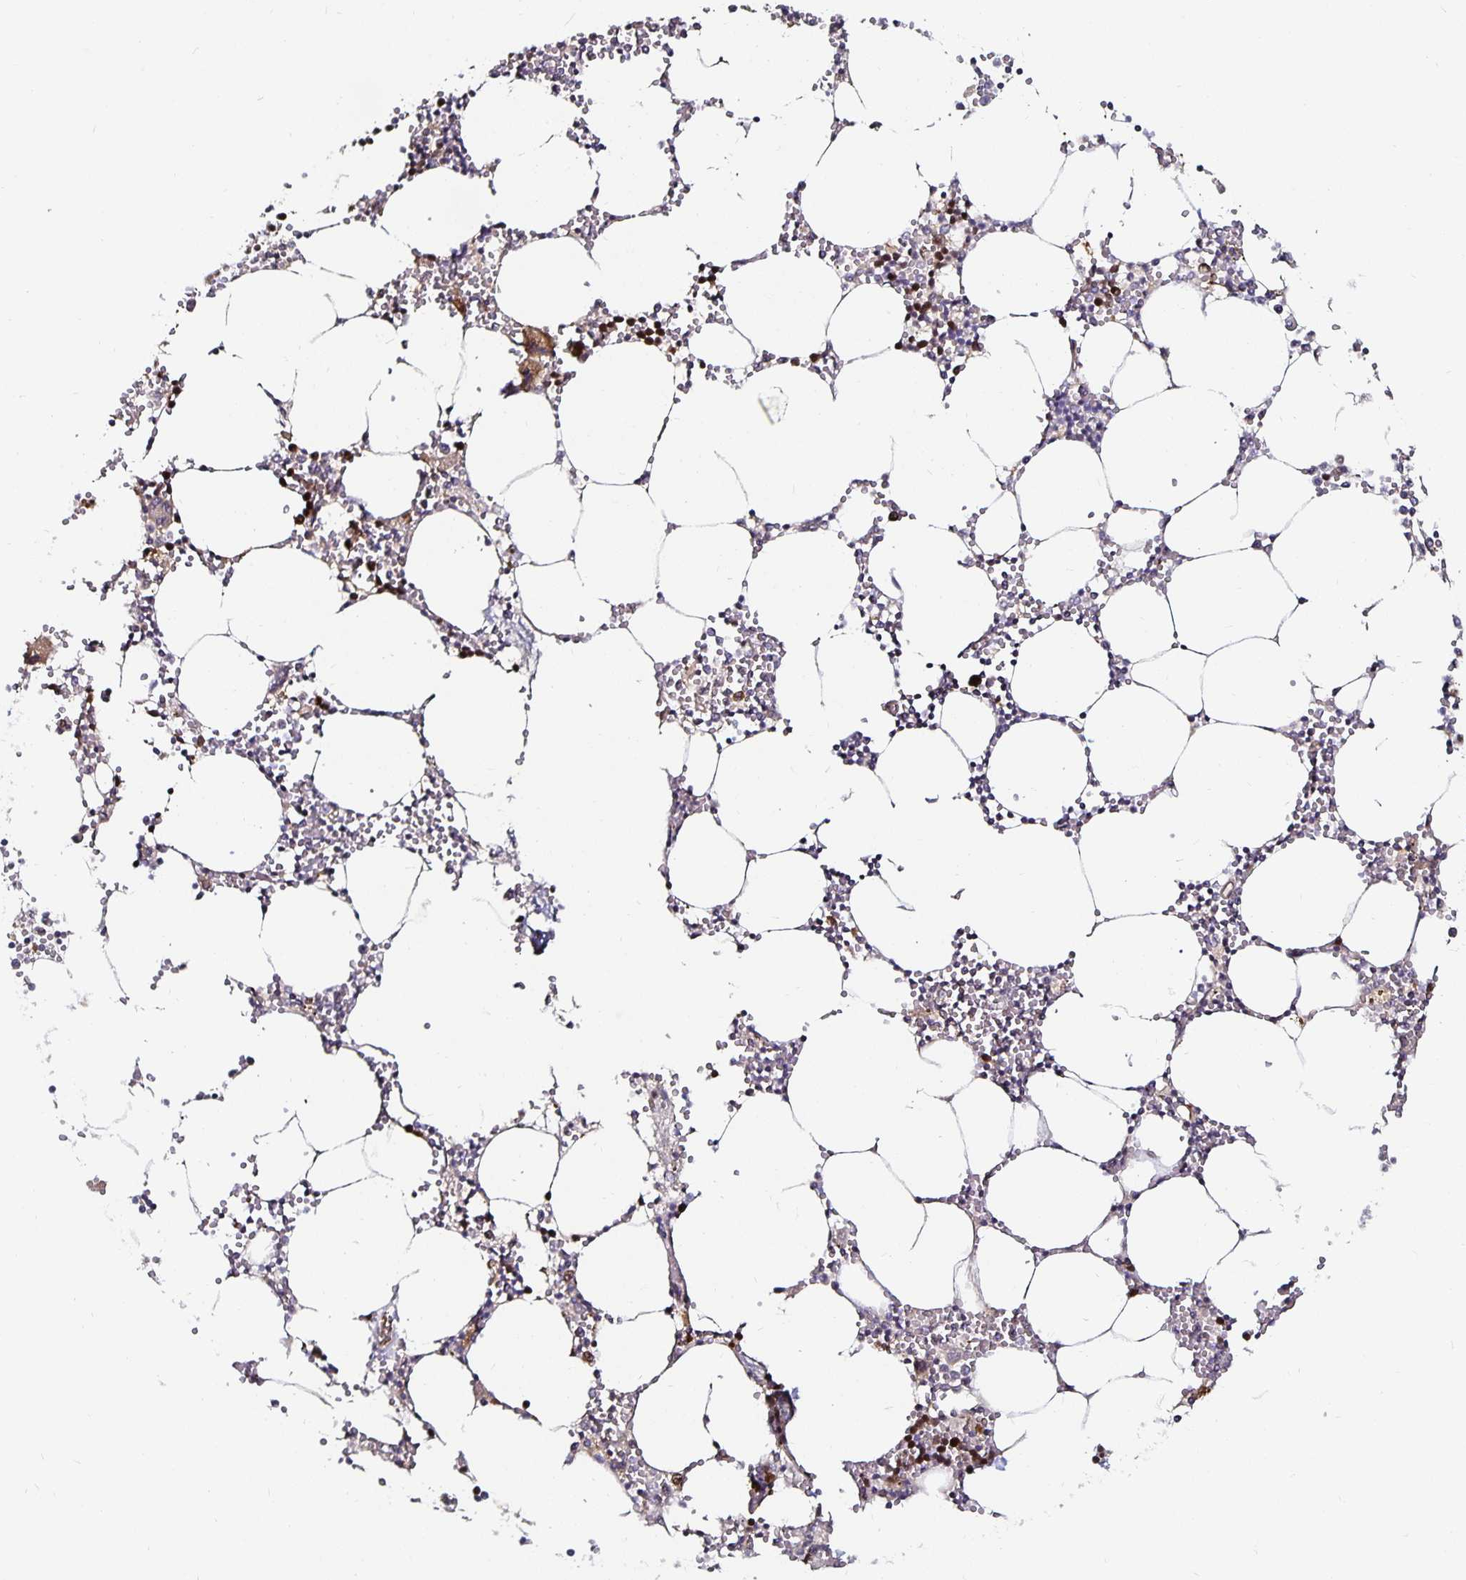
{"staining": {"intensity": "moderate", "quantity": "<25%", "location": "cytoplasmic/membranous"}, "tissue": "bone marrow", "cell_type": "Hematopoietic cells", "image_type": "normal", "snomed": [{"axis": "morphology", "description": "Normal tissue, NOS"}, {"axis": "topography", "description": "Bone marrow"}], "caption": "A photomicrograph of human bone marrow stained for a protein demonstrates moderate cytoplasmic/membranous brown staining in hematopoietic cells. (DAB (3,3'-diaminobenzidine) IHC, brown staining for protein, blue staining for nuclei).", "gene": "ANLN", "patient": {"sex": "male", "age": 54}}